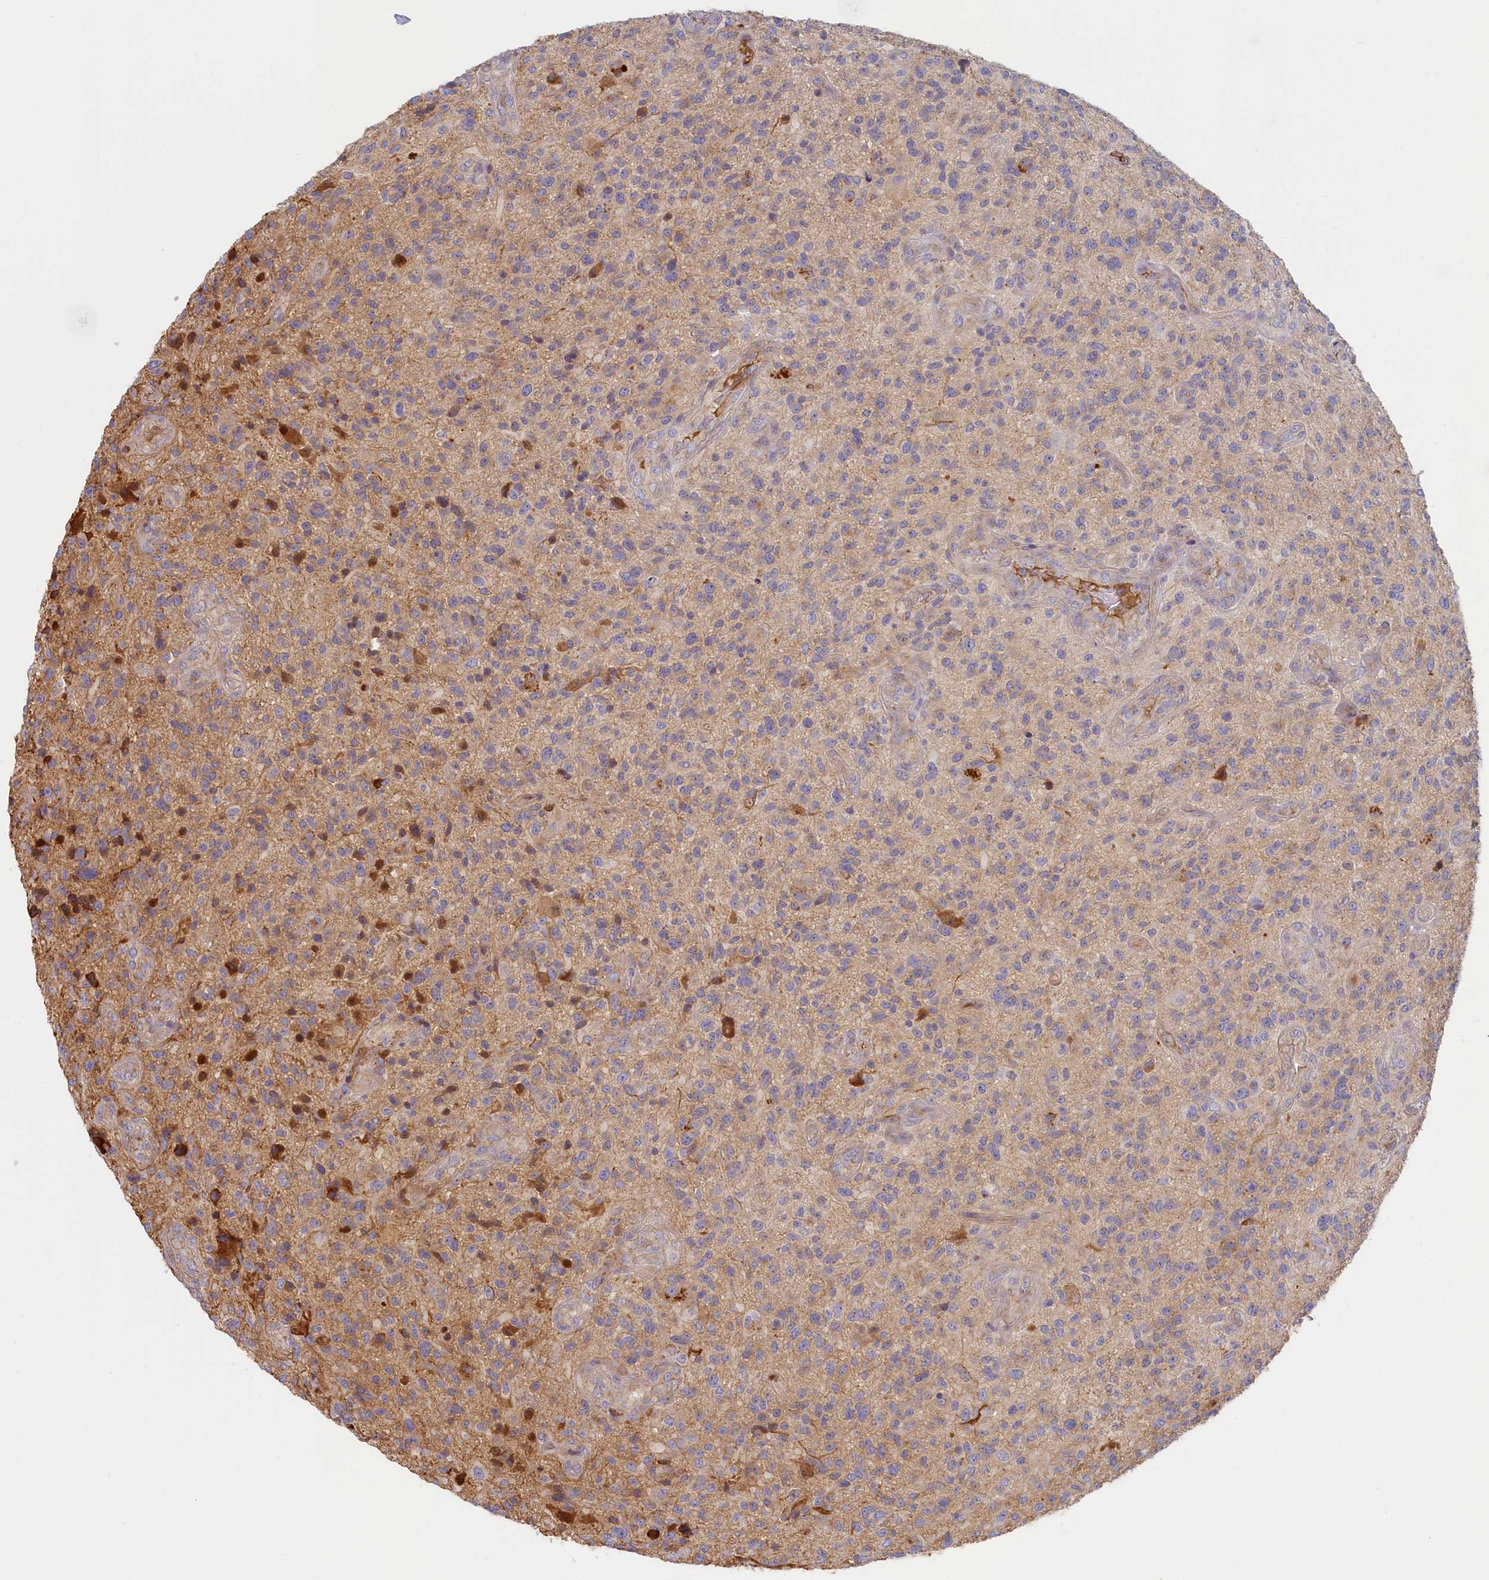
{"staining": {"intensity": "moderate", "quantity": "<25%", "location": "cytoplasmic/membranous"}, "tissue": "glioma", "cell_type": "Tumor cells", "image_type": "cancer", "snomed": [{"axis": "morphology", "description": "Glioma, malignant, High grade"}, {"axis": "topography", "description": "Brain"}], "caption": "This is an image of IHC staining of glioma, which shows moderate staining in the cytoplasmic/membranous of tumor cells.", "gene": "STX16", "patient": {"sex": "male", "age": 47}}